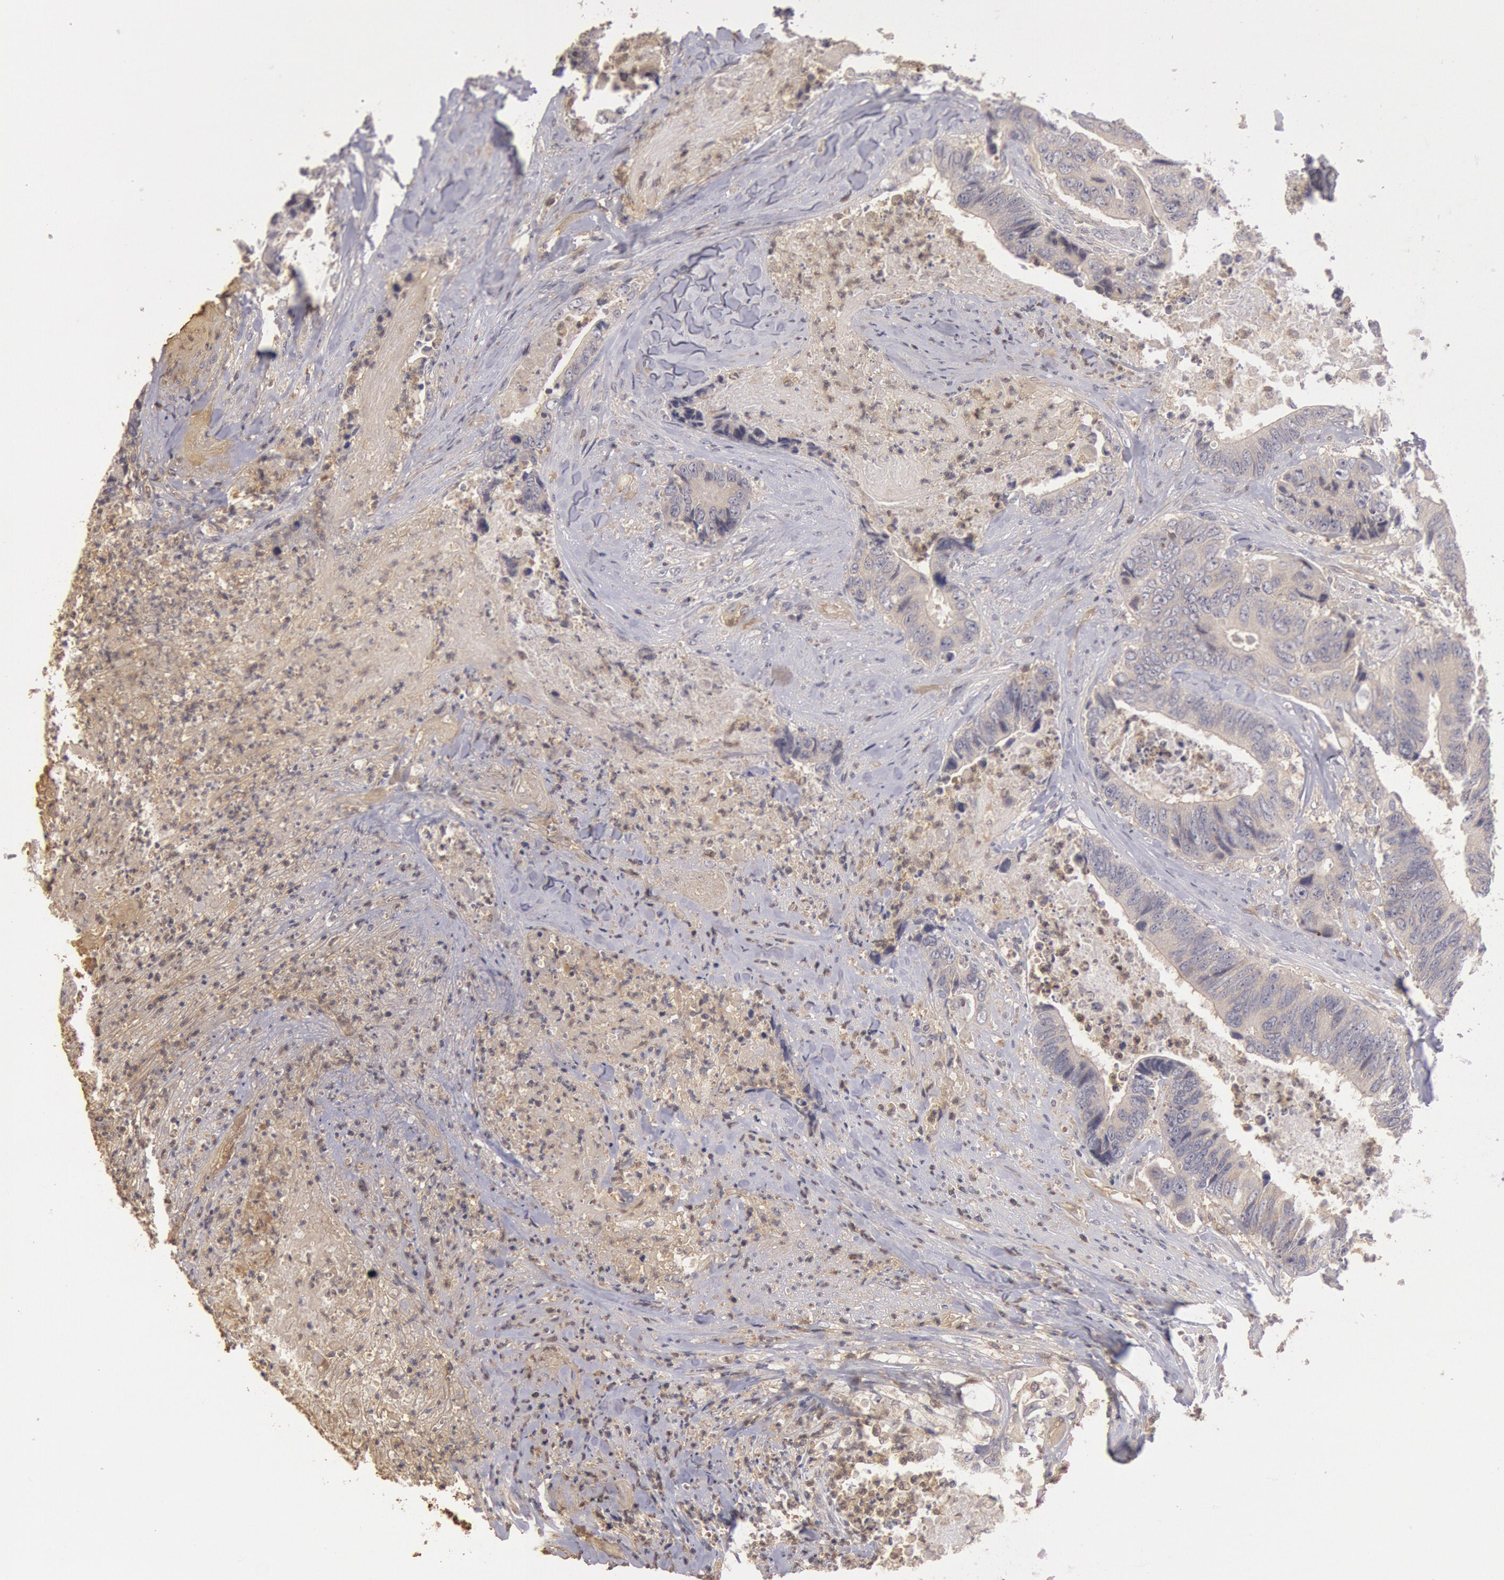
{"staining": {"intensity": "weak", "quantity": ">75%", "location": "cytoplasmic/membranous"}, "tissue": "colorectal cancer", "cell_type": "Tumor cells", "image_type": "cancer", "snomed": [{"axis": "morphology", "description": "Adenocarcinoma, NOS"}, {"axis": "topography", "description": "Rectum"}], "caption": "High-power microscopy captured an IHC histopathology image of adenocarcinoma (colorectal), revealing weak cytoplasmic/membranous expression in approximately >75% of tumor cells. (brown staining indicates protein expression, while blue staining denotes nuclei).", "gene": "PIK3R1", "patient": {"sex": "female", "age": 65}}